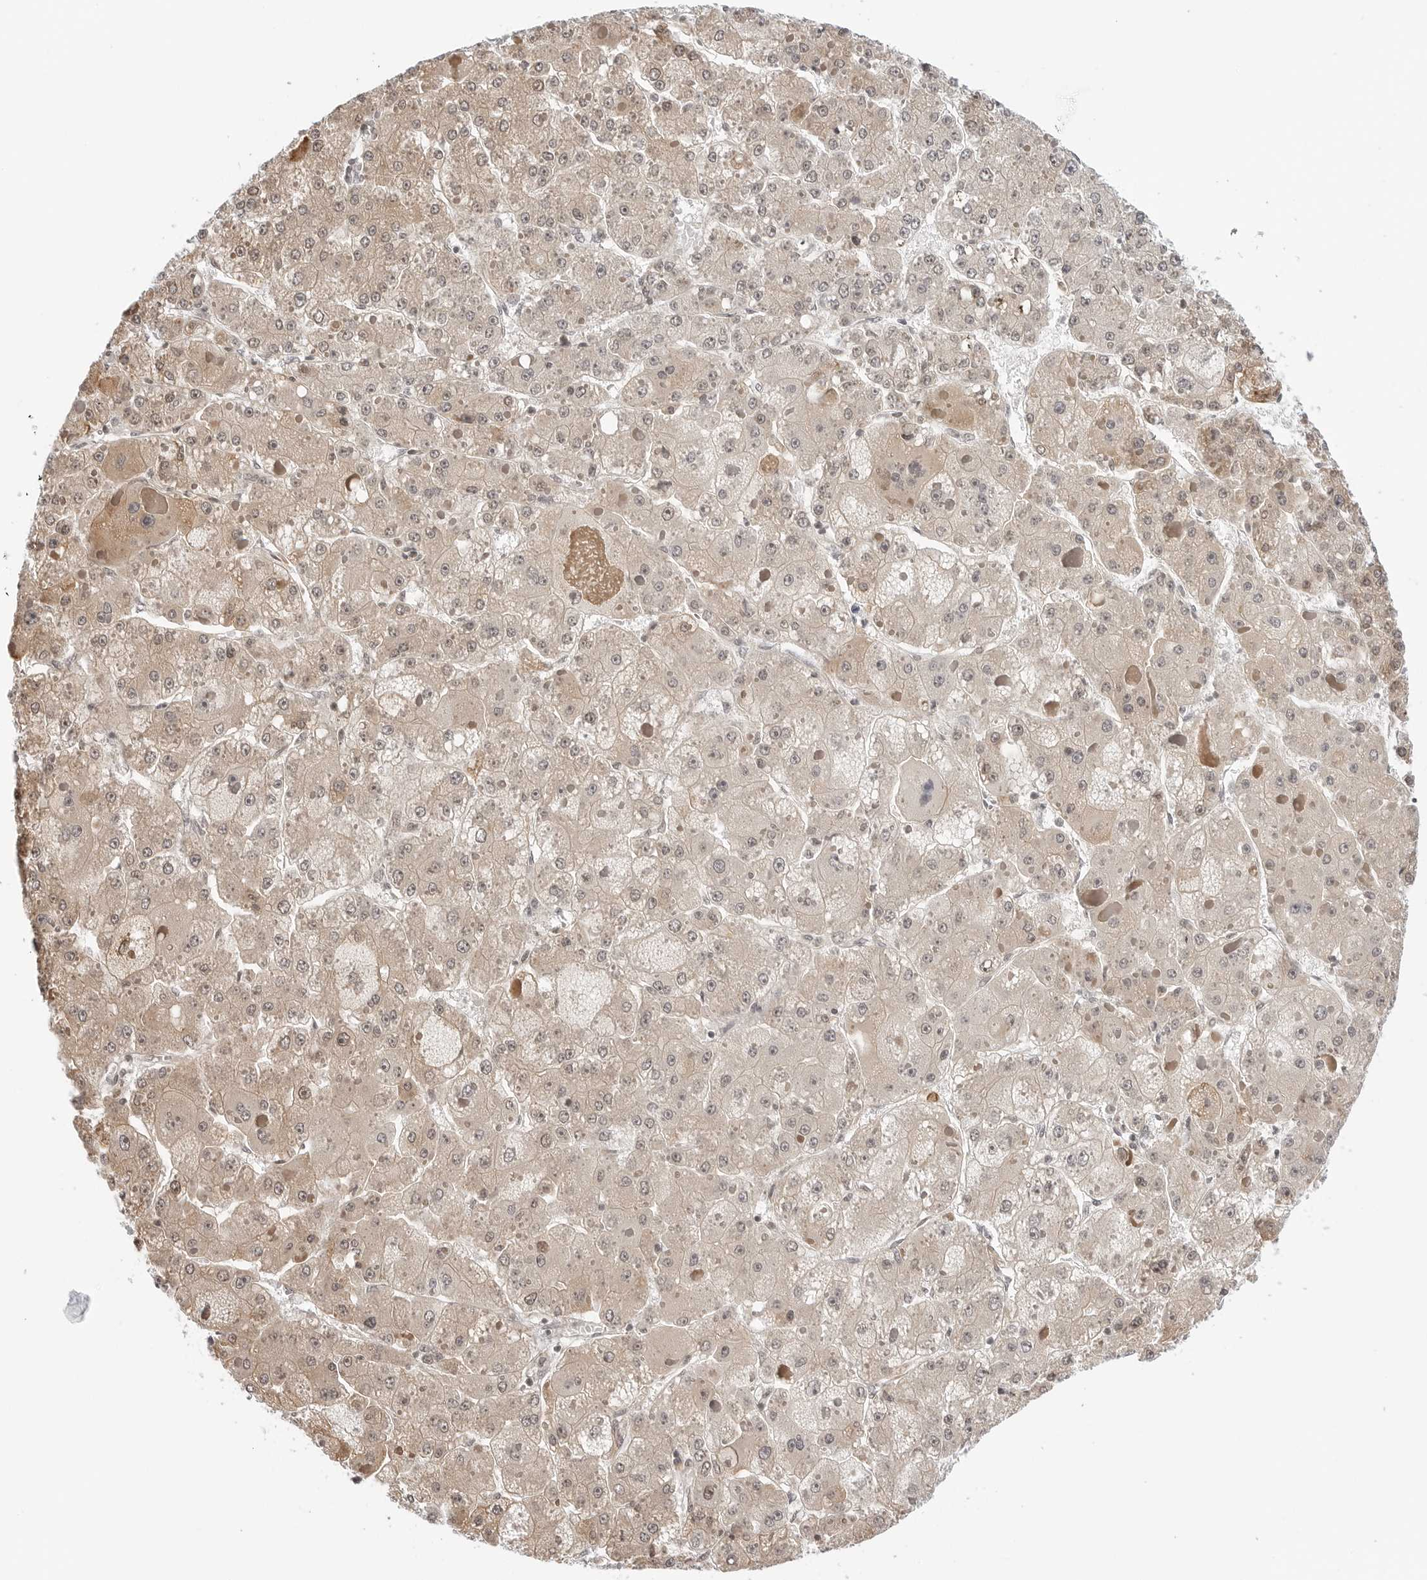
{"staining": {"intensity": "weak", "quantity": "<25%", "location": "cytoplasmic/membranous"}, "tissue": "liver cancer", "cell_type": "Tumor cells", "image_type": "cancer", "snomed": [{"axis": "morphology", "description": "Carcinoma, Hepatocellular, NOS"}, {"axis": "topography", "description": "Liver"}], "caption": "Immunohistochemical staining of human hepatocellular carcinoma (liver) exhibits no significant staining in tumor cells.", "gene": "TIPRL", "patient": {"sex": "female", "age": 73}}